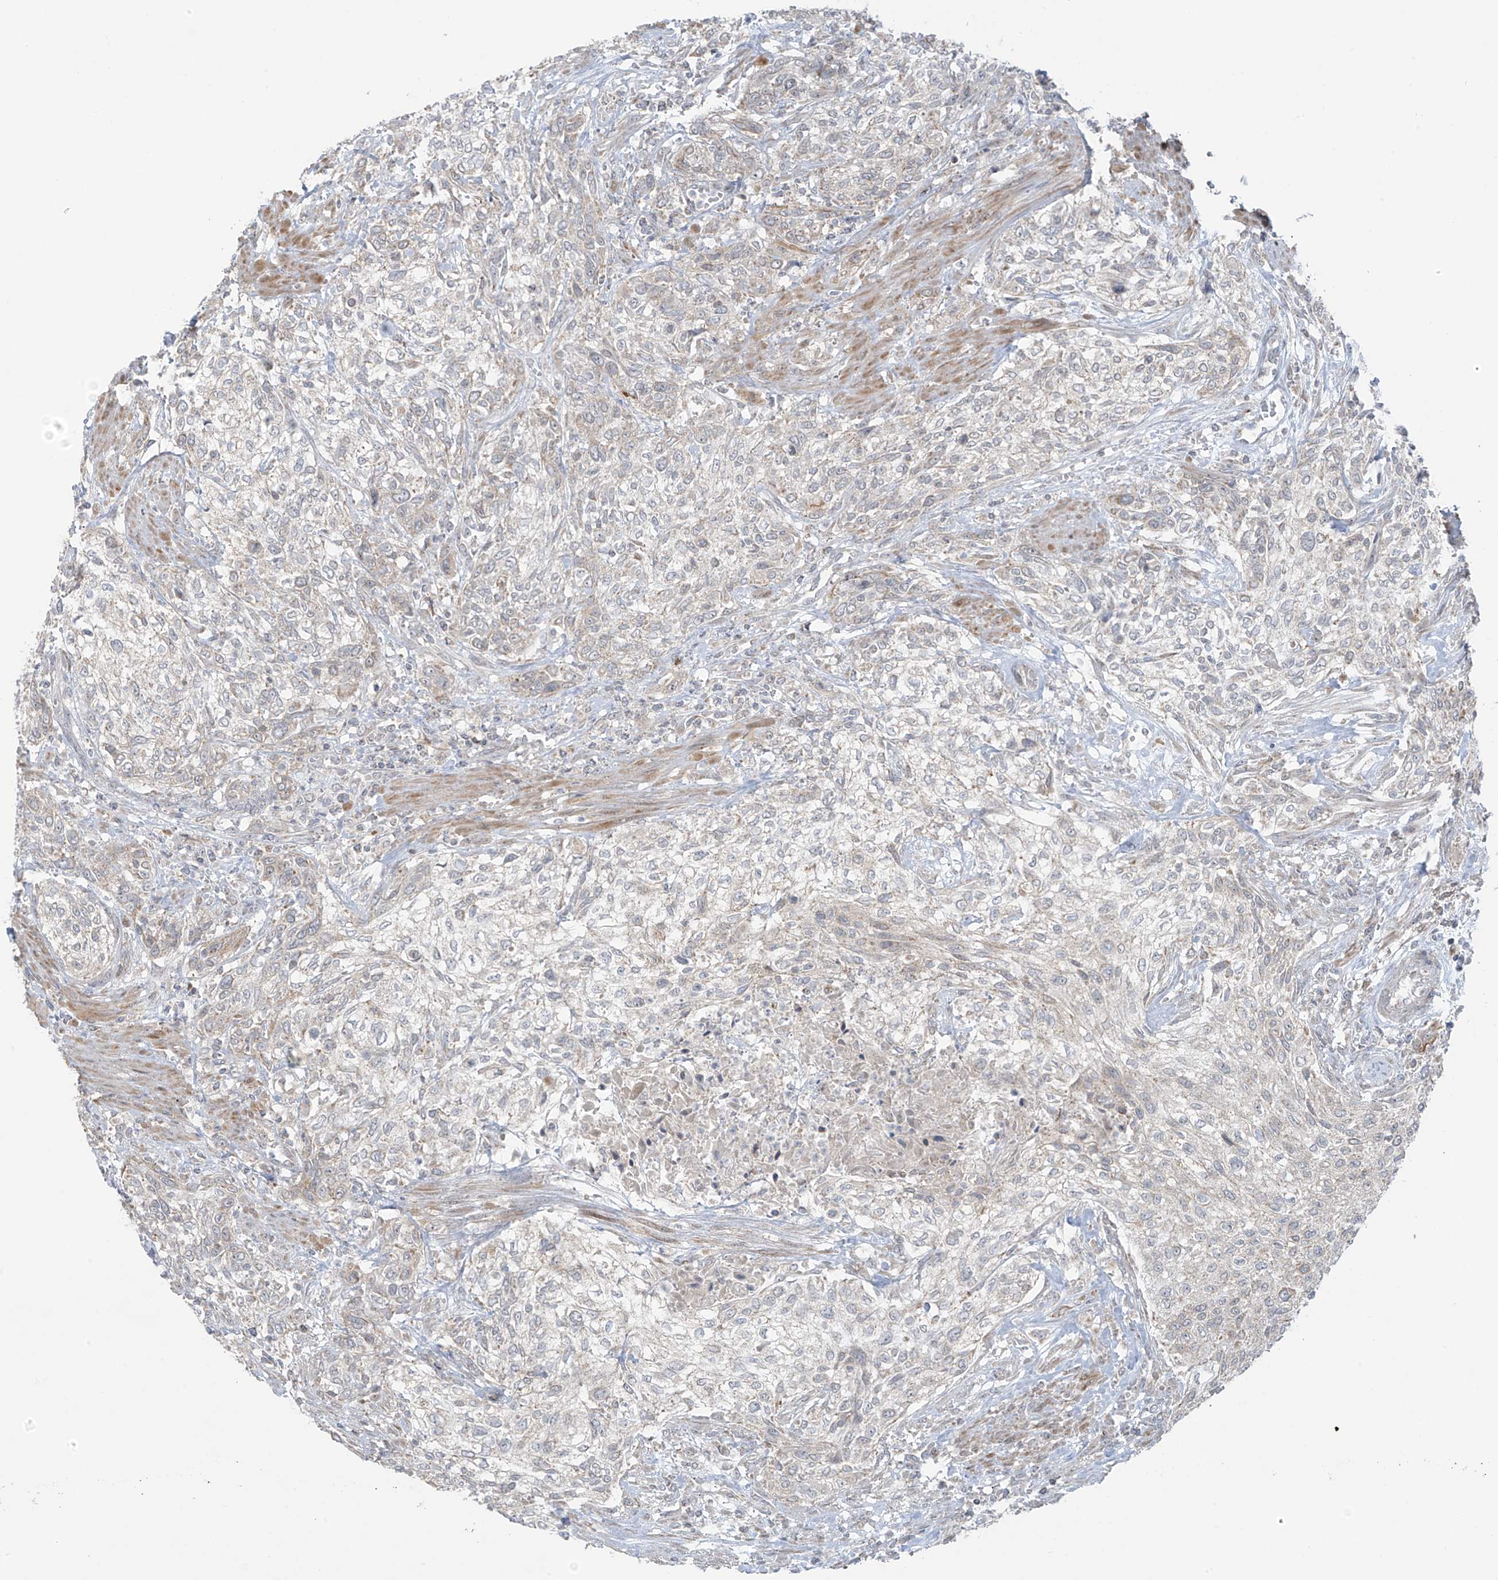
{"staining": {"intensity": "negative", "quantity": "none", "location": "none"}, "tissue": "urothelial cancer", "cell_type": "Tumor cells", "image_type": "cancer", "snomed": [{"axis": "morphology", "description": "Urothelial carcinoma, High grade"}, {"axis": "topography", "description": "Urinary bladder"}], "caption": "Immunohistochemistry (IHC) image of urothelial cancer stained for a protein (brown), which exhibits no staining in tumor cells.", "gene": "HDDC2", "patient": {"sex": "male", "age": 35}}